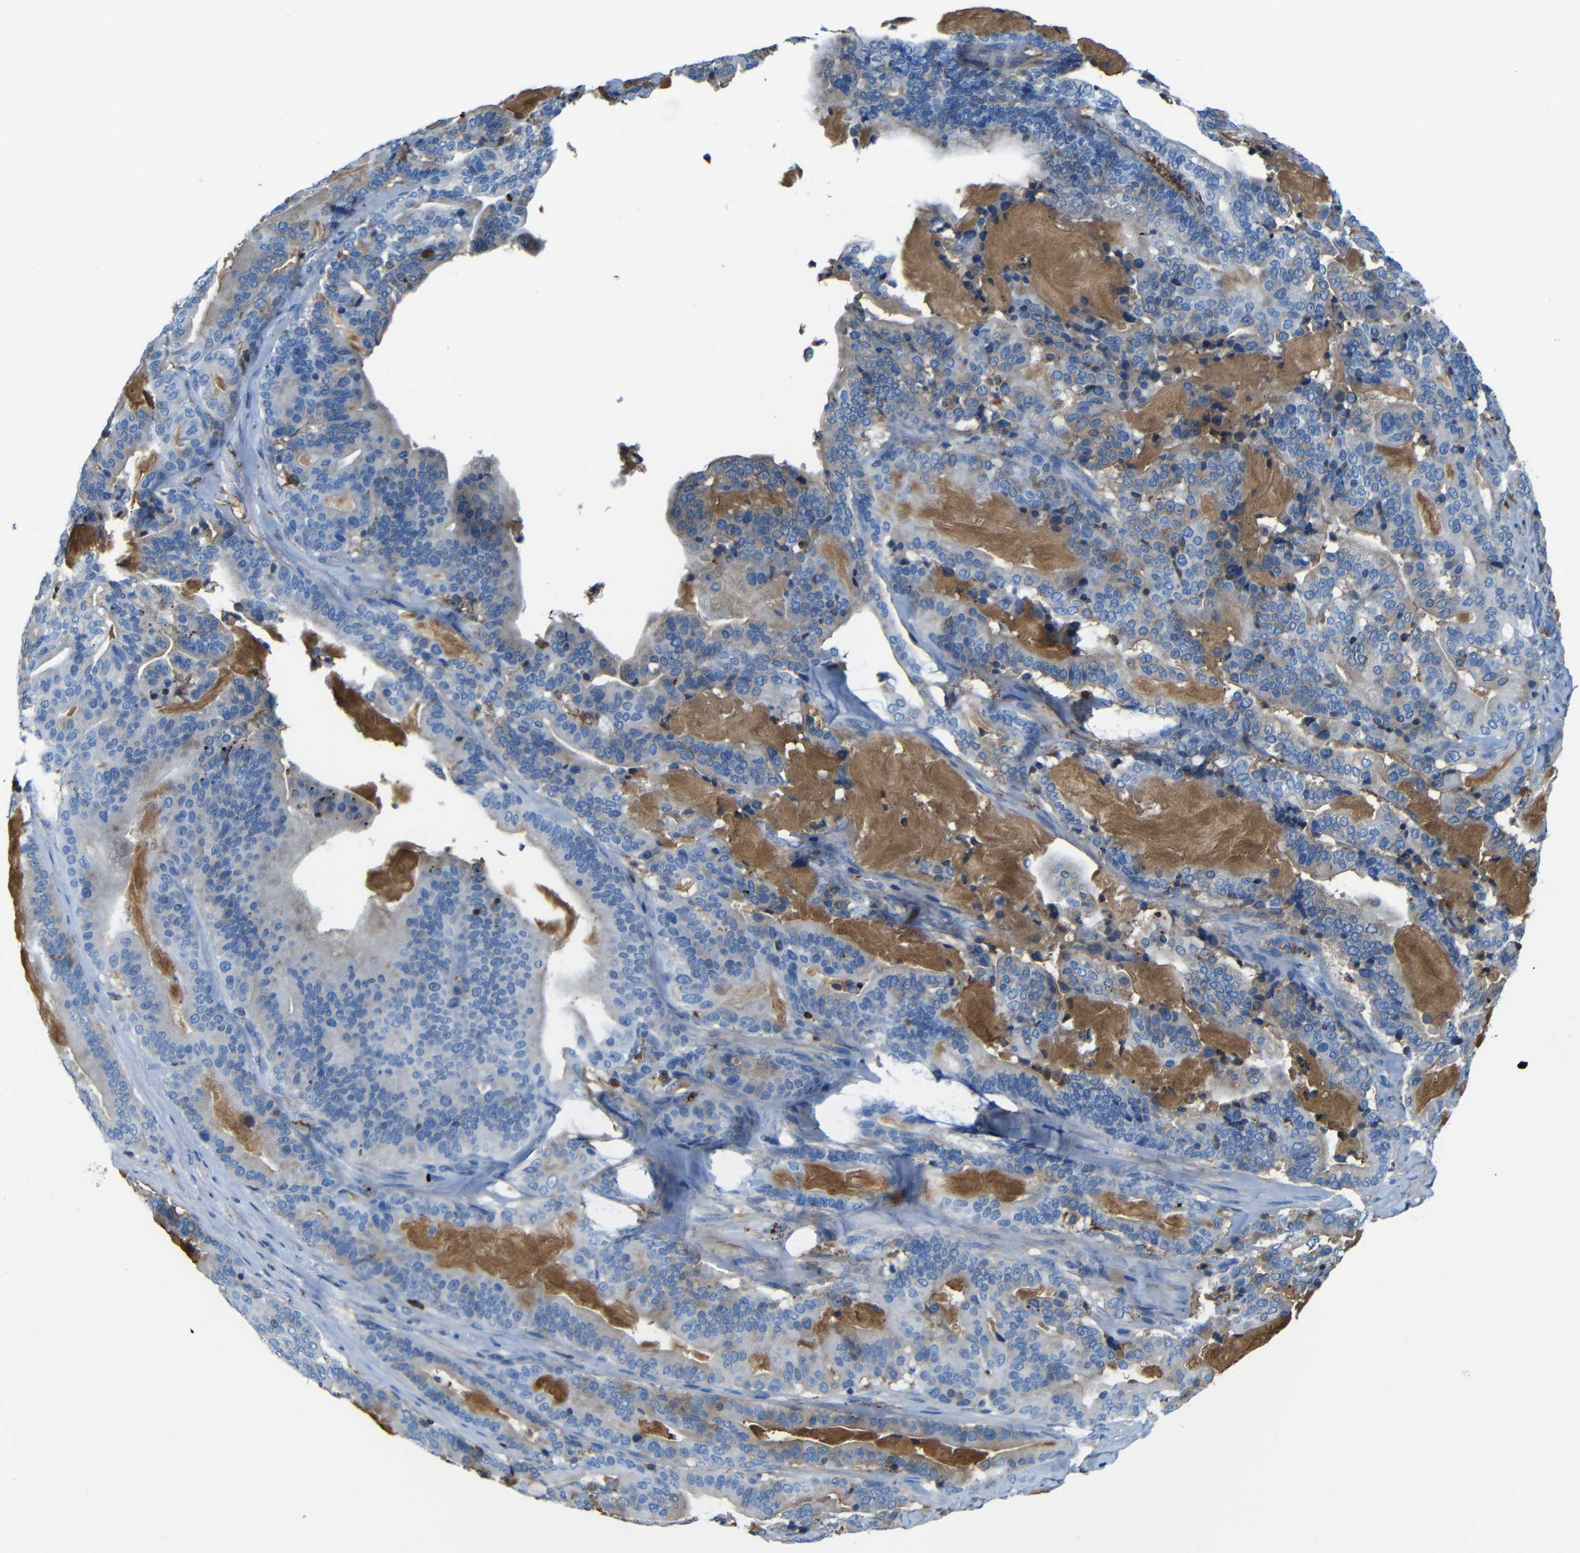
{"staining": {"intensity": "moderate", "quantity": "25%-75%", "location": "cytoplasmic/membranous"}, "tissue": "pancreatic cancer", "cell_type": "Tumor cells", "image_type": "cancer", "snomed": [{"axis": "morphology", "description": "Adenocarcinoma, NOS"}, {"axis": "topography", "description": "Pancreas"}], "caption": "Tumor cells reveal medium levels of moderate cytoplasmic/membranous expression in about 25%-75% of cells in pancreatic cancer.", "gene": "SERPINA1", "patient": {"sex": "male", "age": 63}}